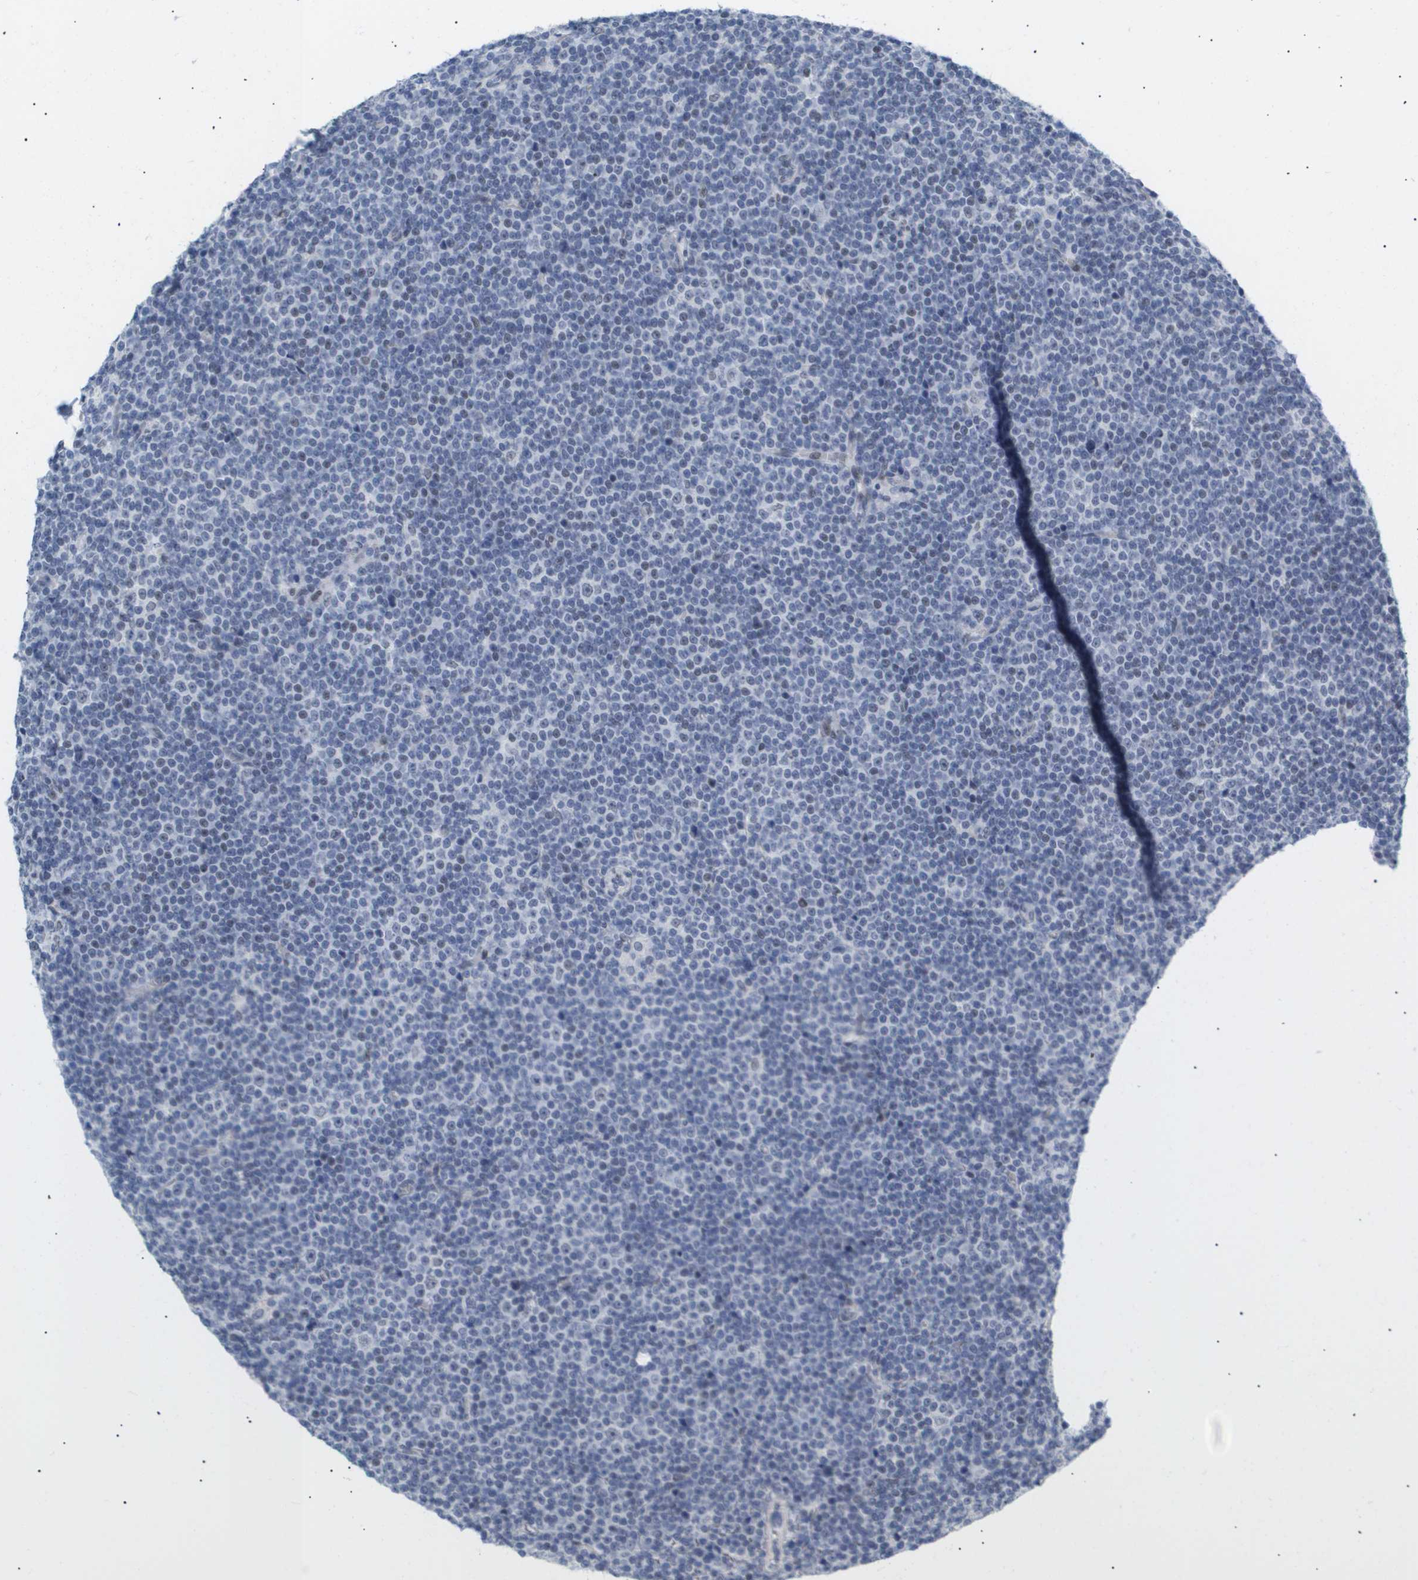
{"staining": {"intensity": "negative", "quantity": "none", "location": "none"}, "tissue": "lymphoma", "cell_type": "Tumor cells", "image_type": "cancer", "snomed": [{"axis": "morphology", "description": "Malignant lymphoma, non-Hodgkin's type, Low grade"}, {"axis": "topography", "description": "Lymph node"}], "caption": "IHC micrograph of lymphoma stained for a protein (brown), which reveals no staining in tumor cells.", "gene": "PPARD", "patient": {"sex": "female", "age": 67}}